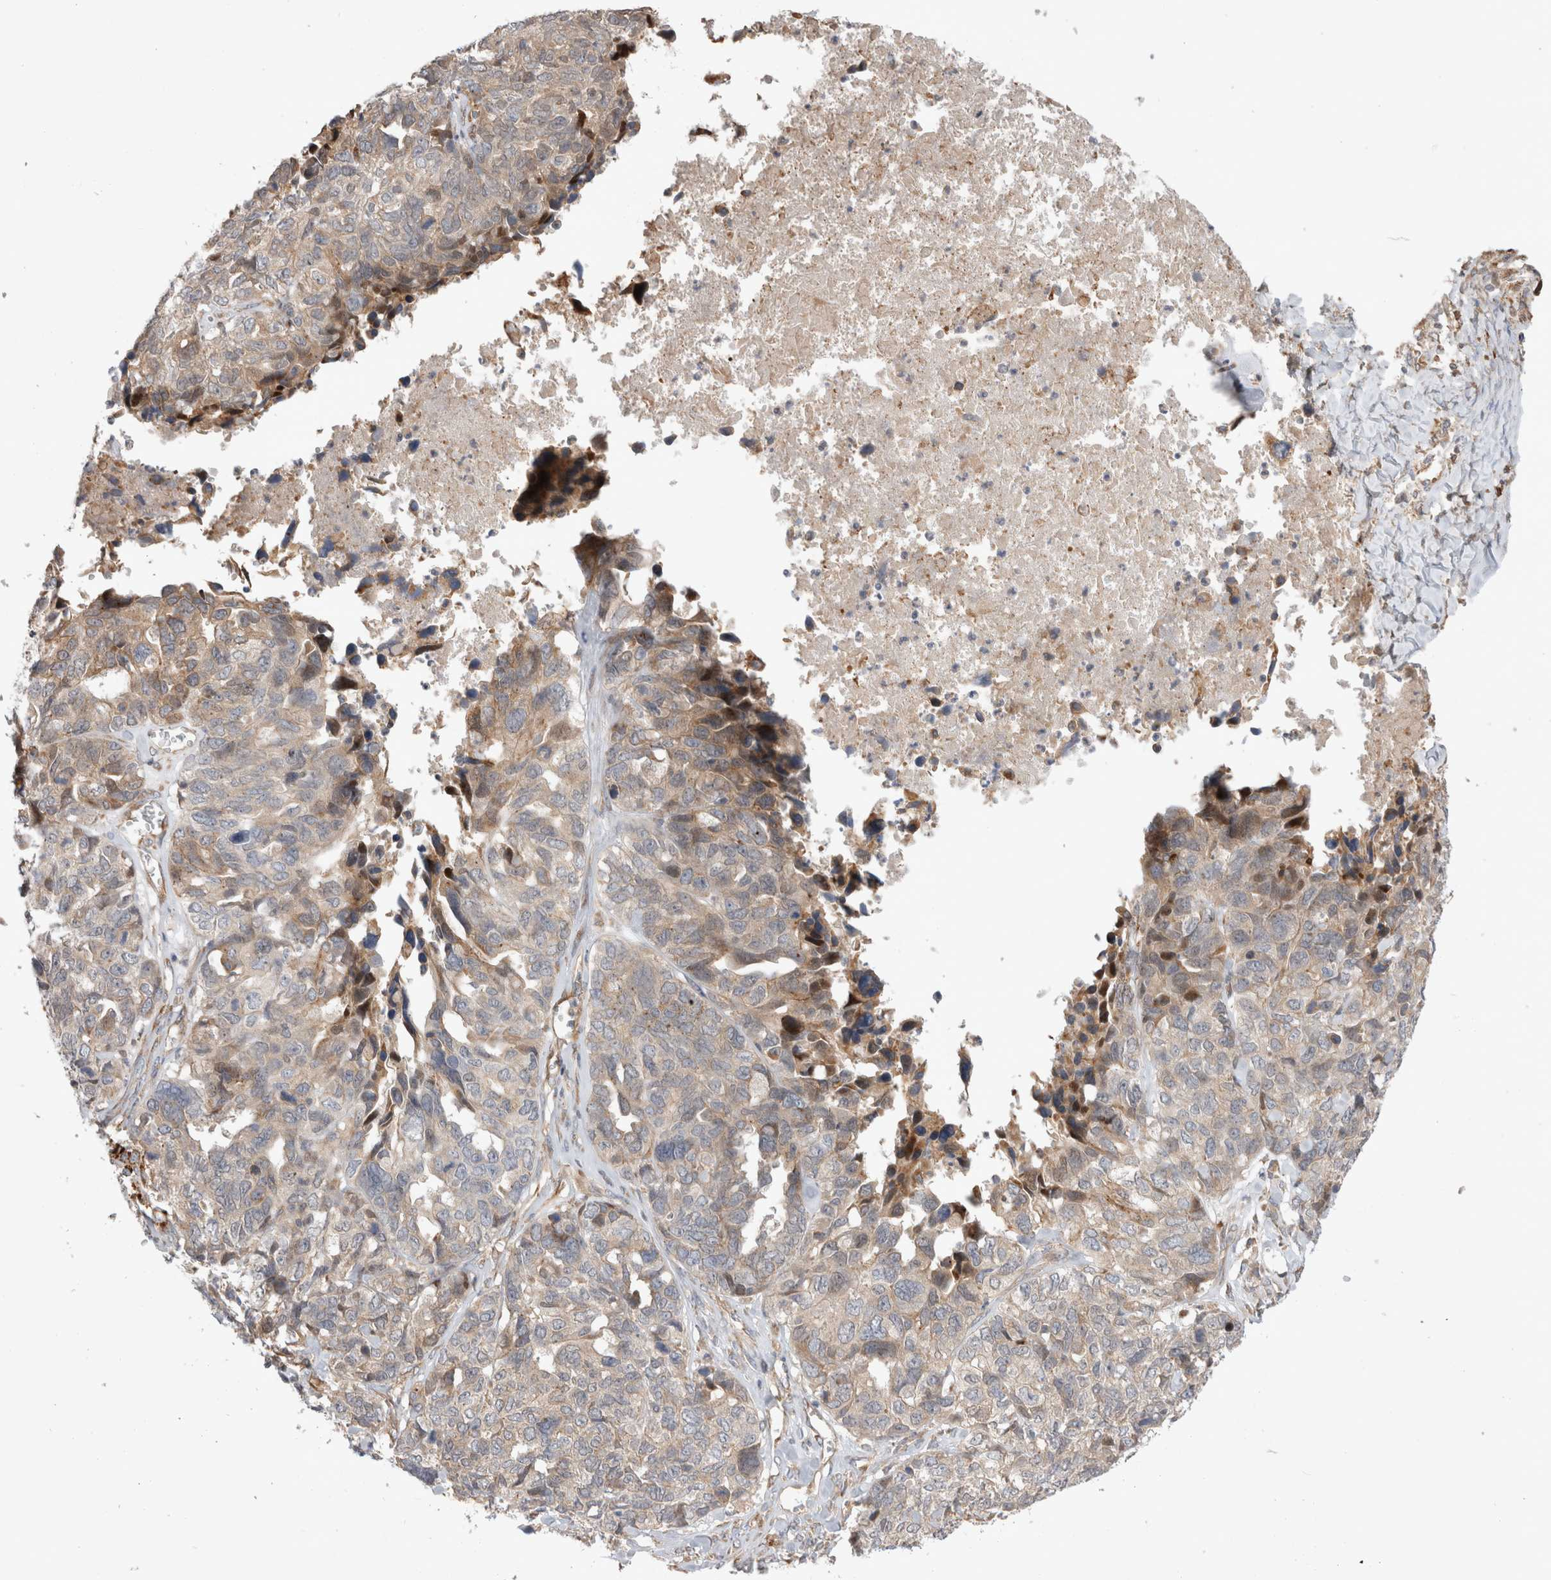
{"staining": {"intensity": "weak", "quantity": "25%-75%", "location": "cytoplasmic/membranous"}, "tissue": "ovarian cancer", "cell_type": "Tumor cells", "image_type": "cancer", "snomed": [{"axis": "morphology", "description": "Cystadenocarcinoma, serous, NOS"}, {"axis": "topography", "description": "Ovary"}], "caption": "A low amount of weak cytoplasmic/membranous positivity is seen in about 25%-75% of tumor cells in ovarian serous cystadenocarcinoma tissue.", "gene": "PDCD10", "patient": {"sex": "female", "age": 79}}